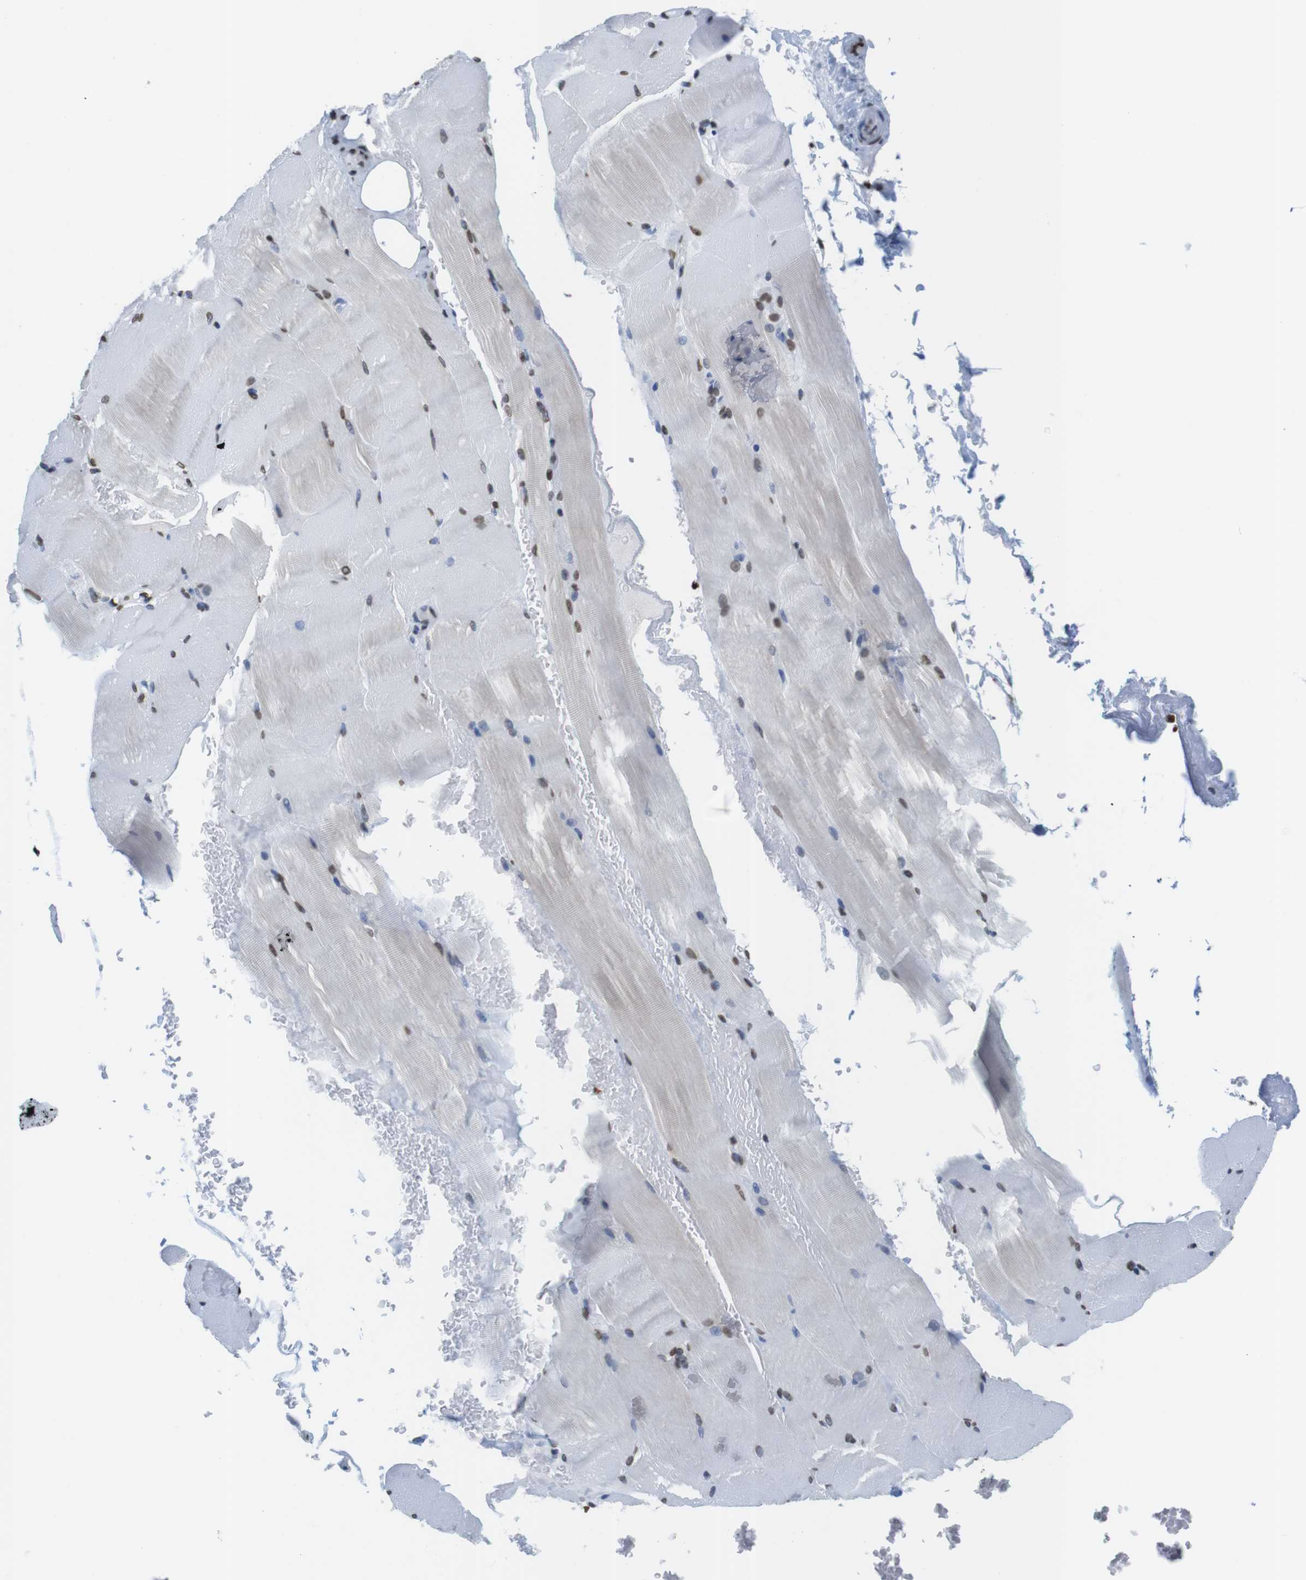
{"staining": {"intensity": "moderate", "quantity": "25%-75%", "location": "nuclear"}, "tissue": "skeletal muscle", "cell_type": "Myocytes", "image_type": "normal", "snomed": [{"axis": "morphology", "description": "Normal tissue, NOS"}, {"axis": "topography", "description": "Skeletal muscle"}, {"axis": "topography", "description": "Parathyroid gland"}], "caption": "A medium amount of moderate nuclear expression is present in about 25%-75% of myocytes in unremarkable skeletal muscle.", "gene": "BSX", "patient": {"sex": "female", "age": 37}}